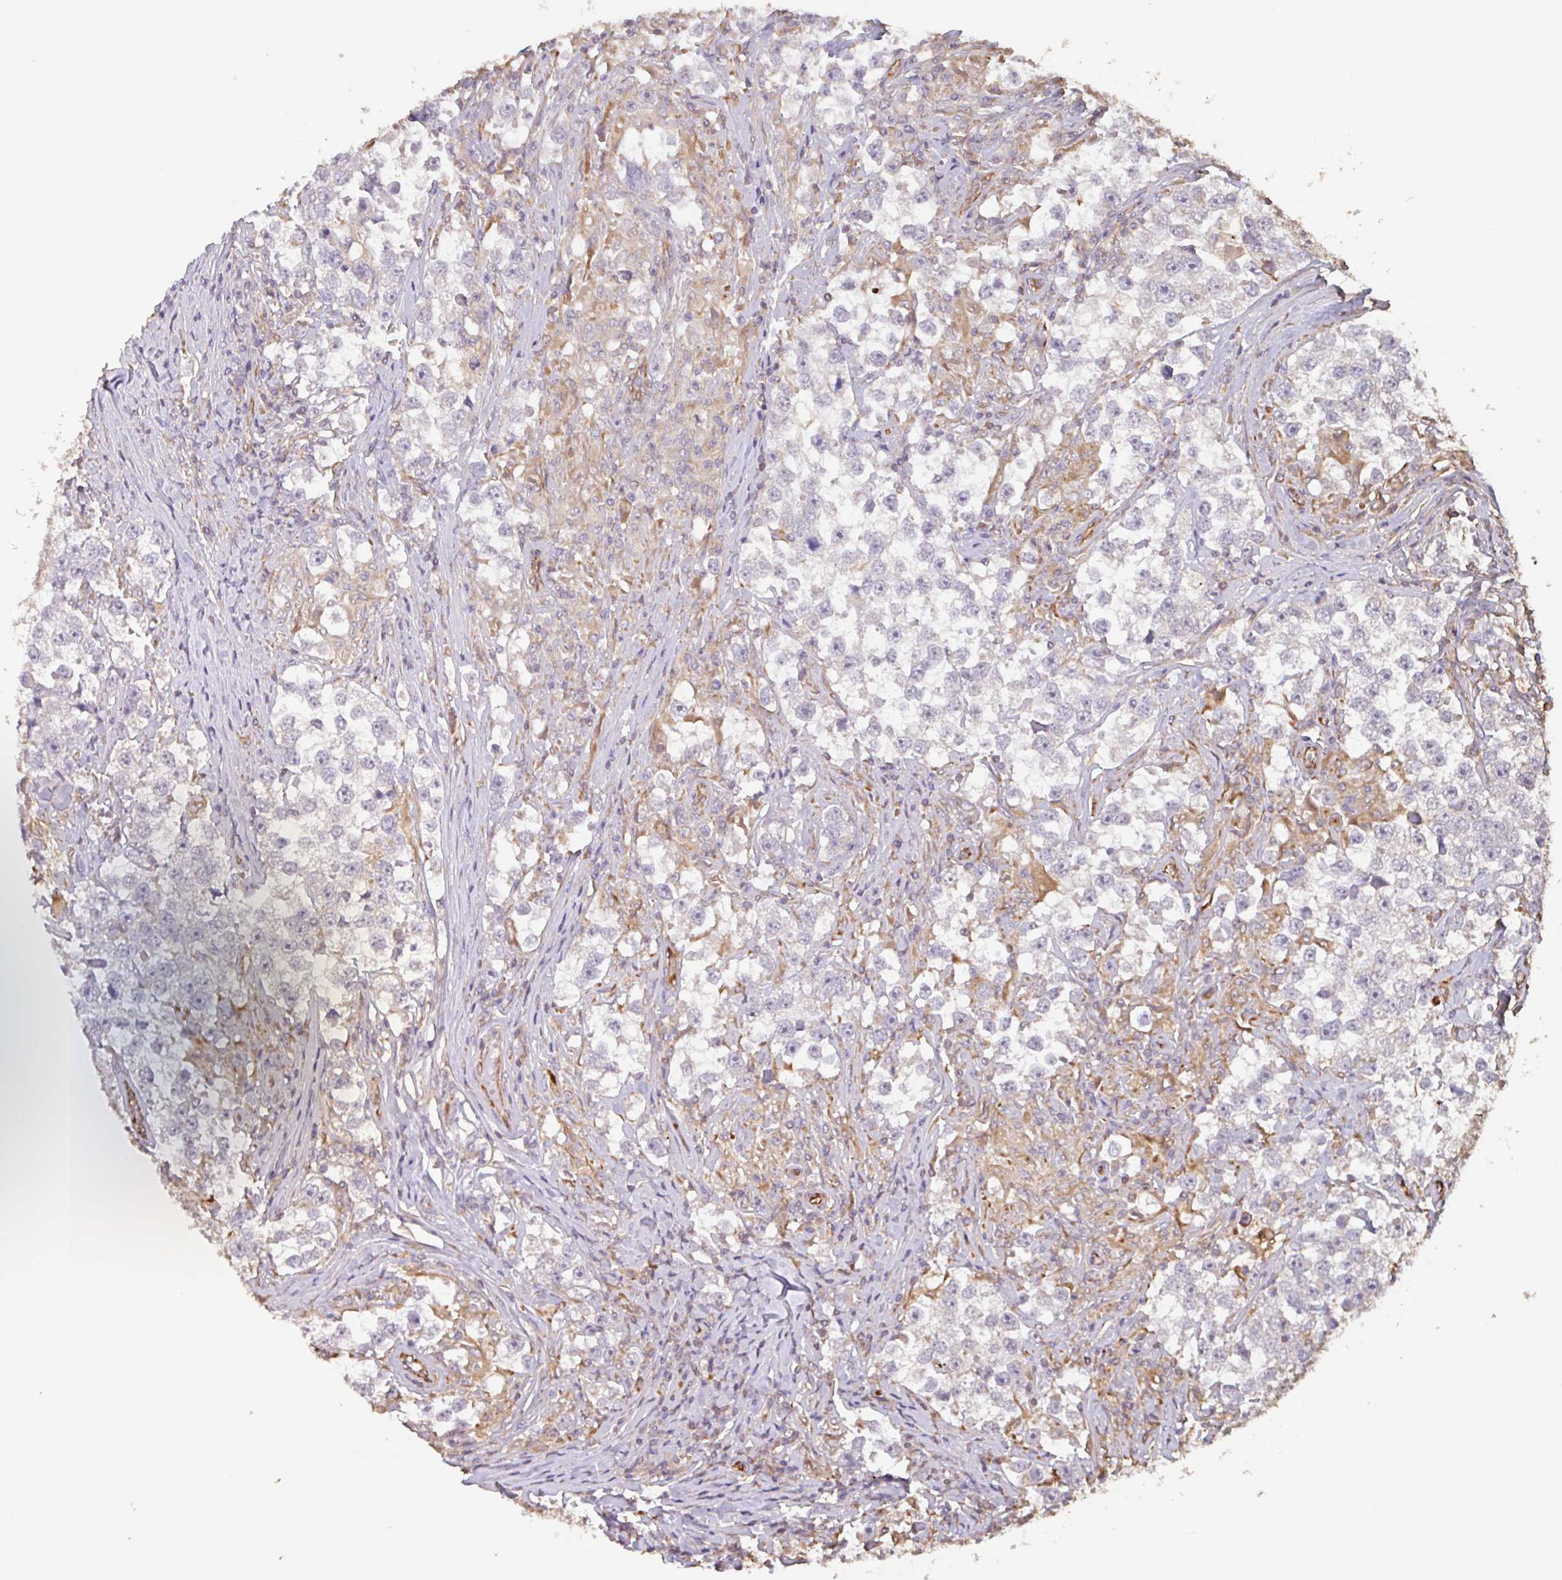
{"staining": {"intensity": "negative", "quantity": "none", "location": "none"}, "tissue": "testis cancer", "cell_type": "Tumor cells", "image_type": "cancer", "snomed": [{"axis": "morphology", "description": "Seminoma, NOS"}, {"axis": "topography", "description": "Testis"}], "caption": "Immunohistochemistry histopathology image of testis seminoma stained for a protein (brown), which reveals no staining in tumor cells.", "gene": "ZNF790", "patient": {"sex": "male", "age": 46}}